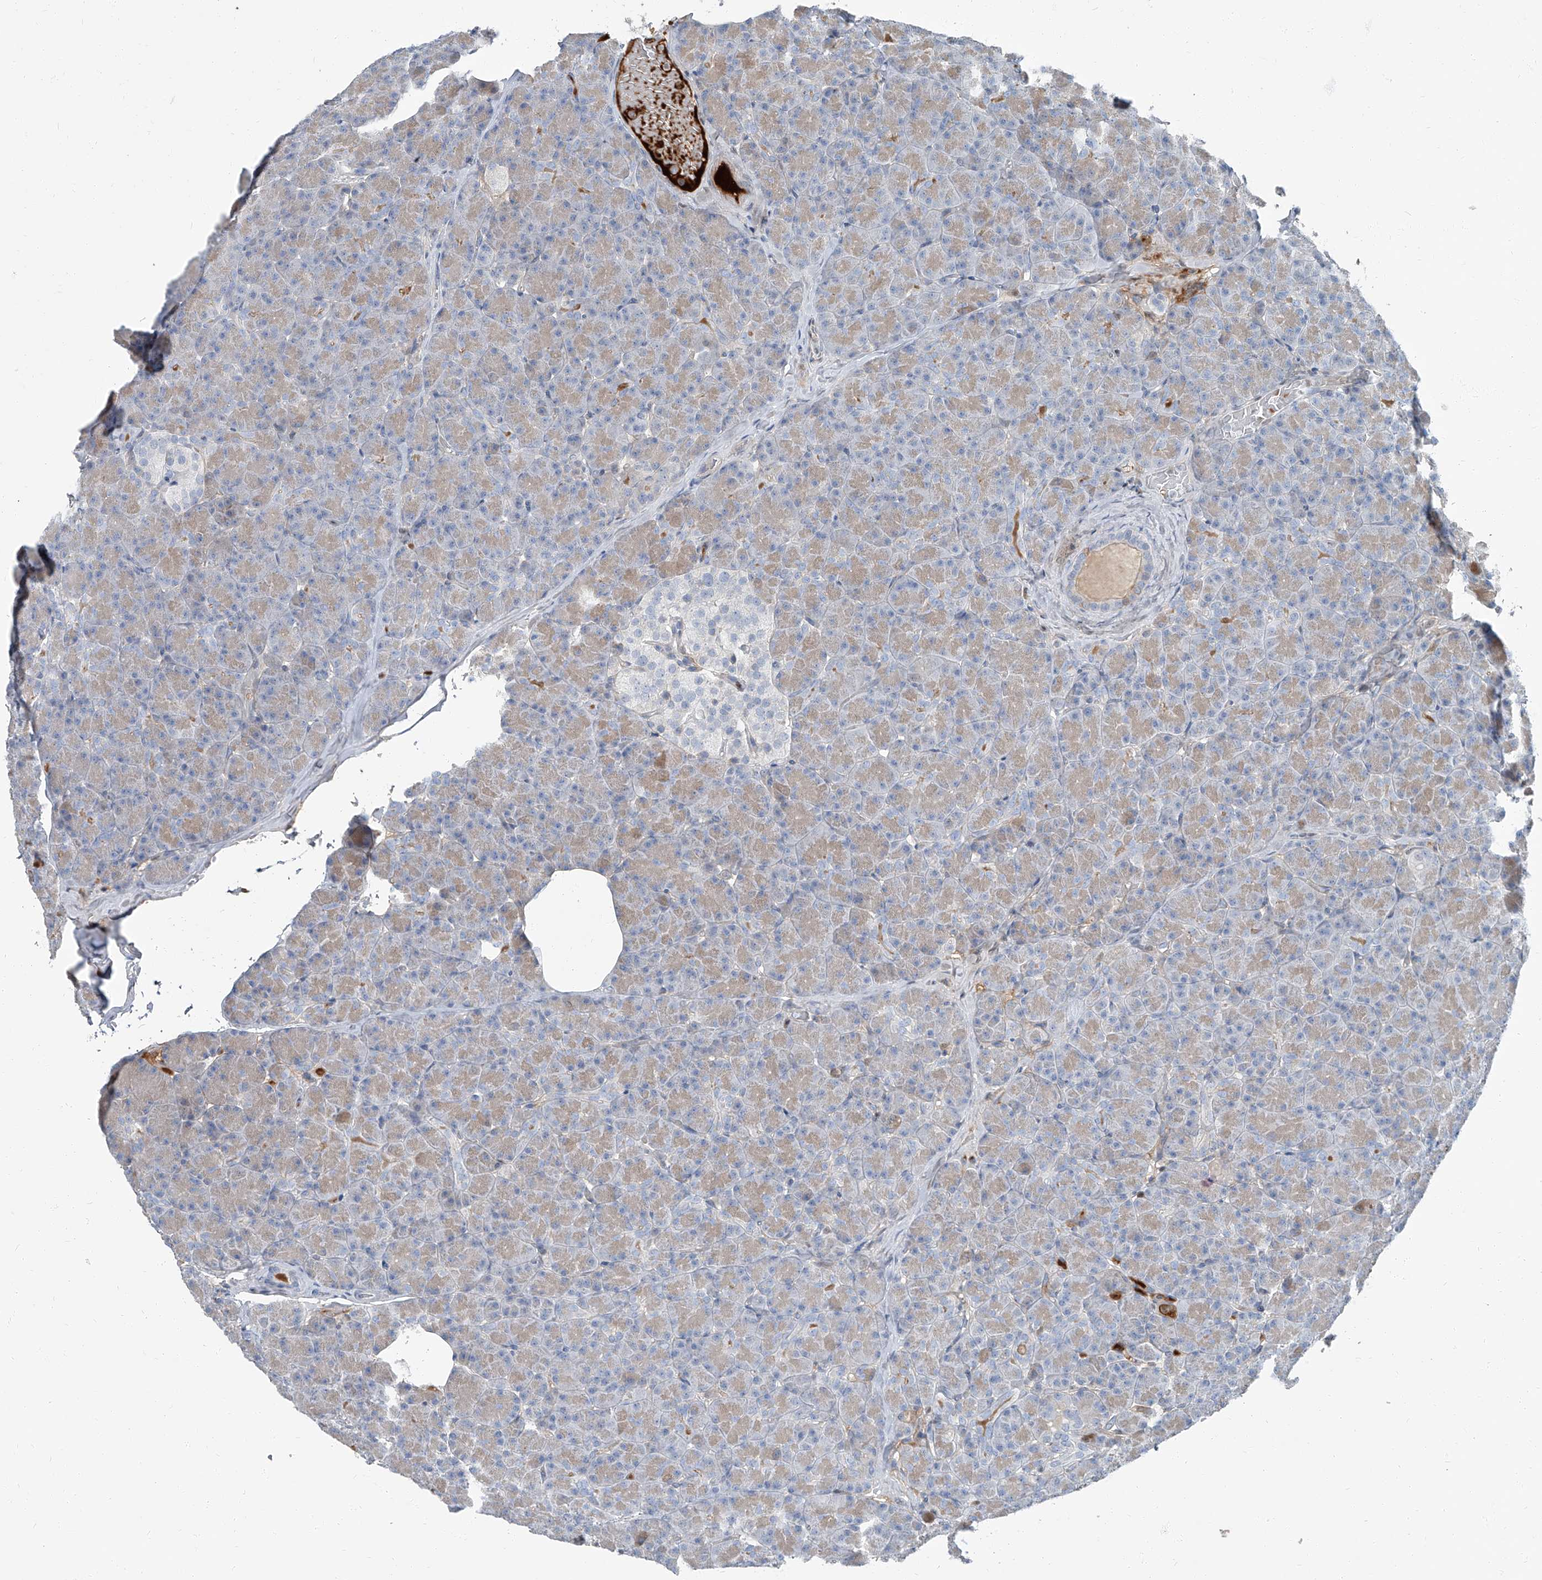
{"staining": {"intensity": "weak", "quantity": "25%-75%", "location": "cytoplasmic/membranous"}, "tissue": "pancreas", "cell_type": "Exocrine glandular cells", "image_type": "normal", "snomed": [{"axis": "morphology", "description": "Normal tissue, NOS"}, {"axis": "topography", "description": "Pancreas"}], "caption": "A micrograph of pancreas stained for a protein displays weak cytoplasmic/membranous brown staining in exocrine glandular cells.", "gene": "HOXA3", "patient": {"sex": "female", "age": 43}}